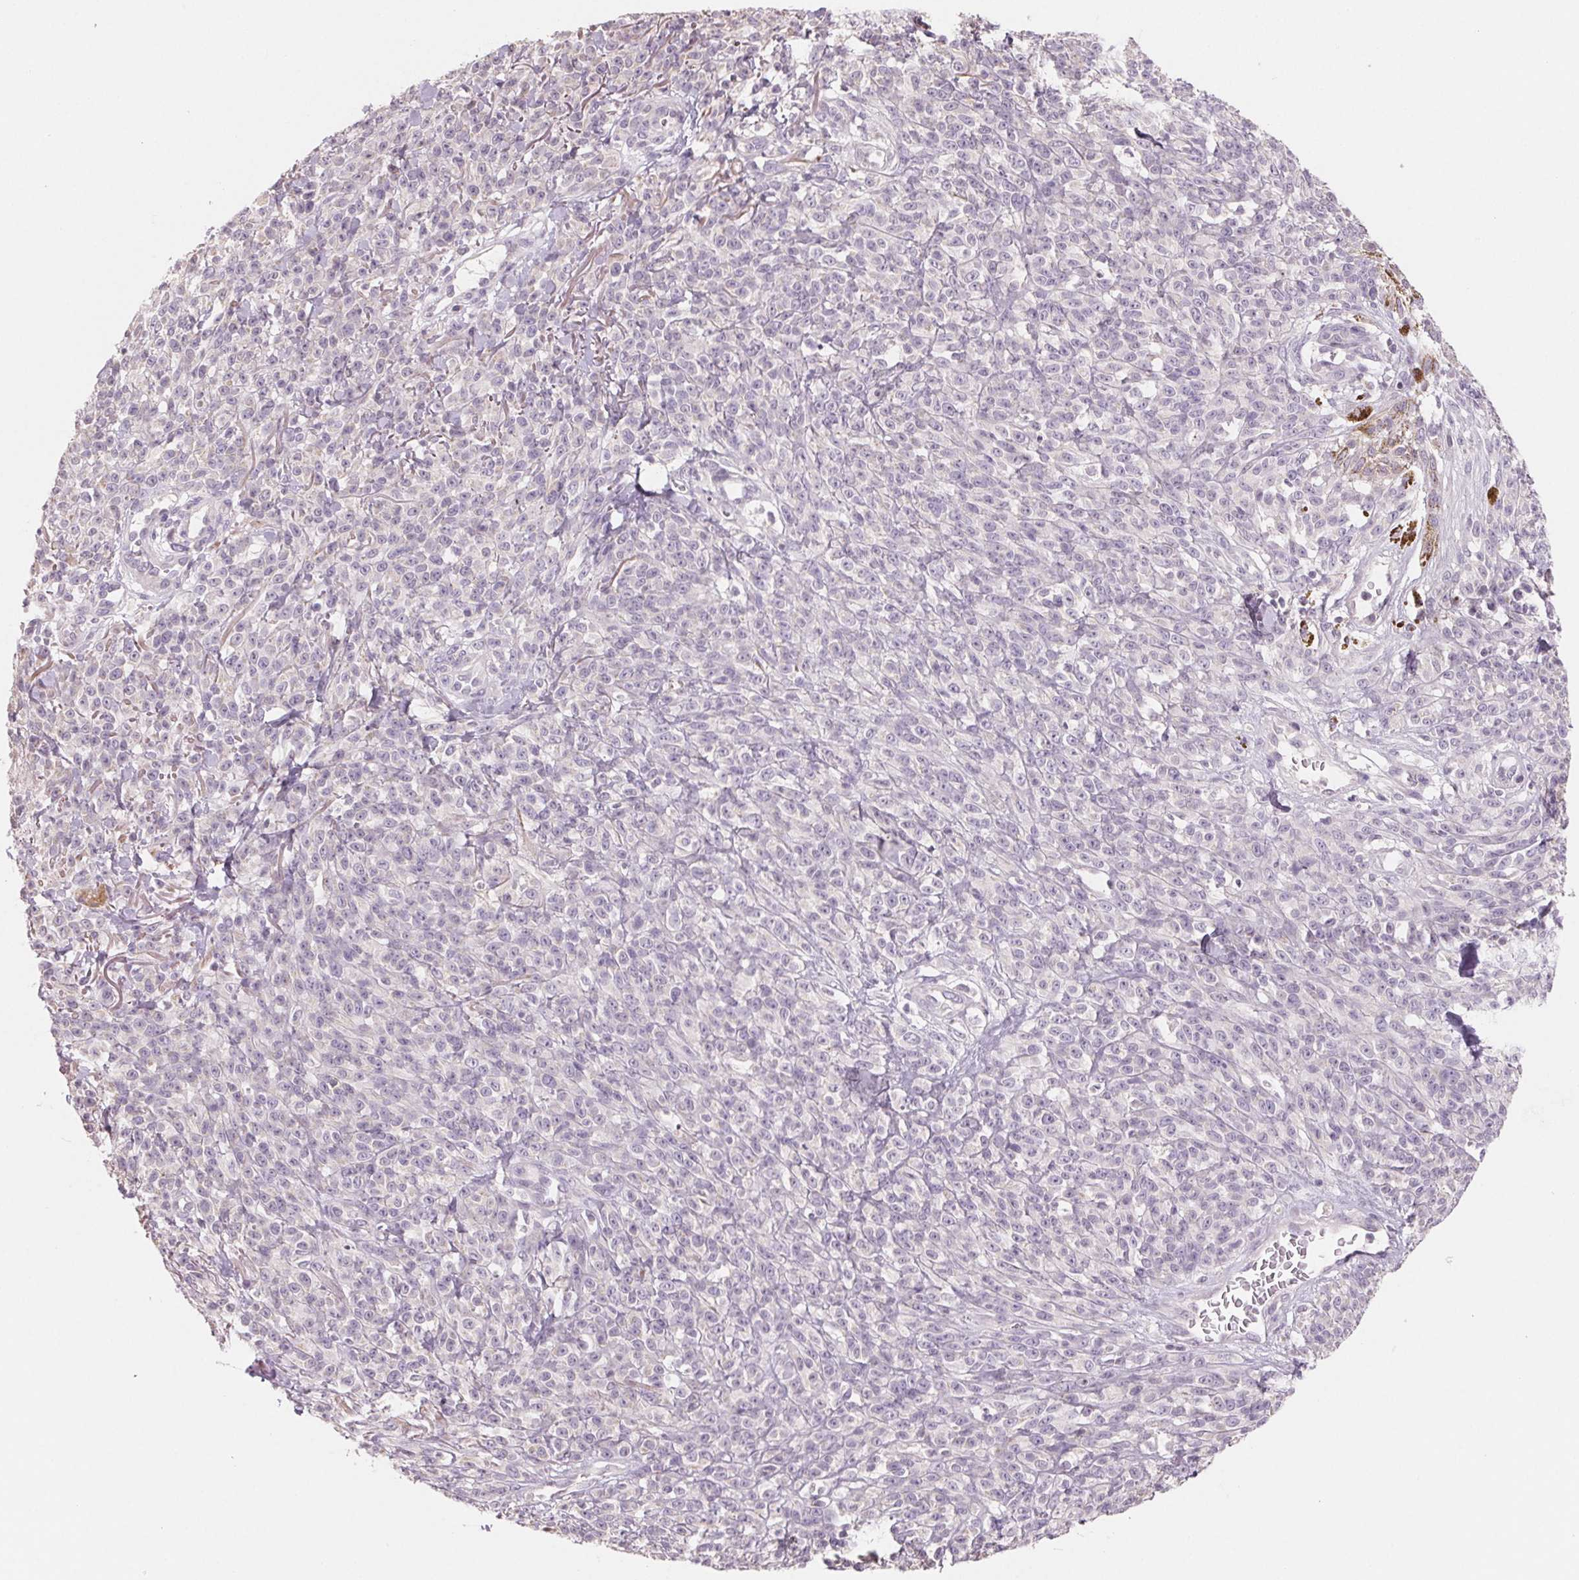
{"staining": {"intensity": "negative", "quantity": "none", "location": "none"}, "tissue": "melanoma", "cell_type": "Tumor cells", "image_type": "cancer", "snomed": [{"axis": "morphology", "description": "Malignant melanoma, NOS"}, {"axis": "topography", "description": "Skin"}, {"axis": "topography", "description": "Skin of trunk"}], "caption": "Immunohistochemical staining of human malignant melanoma reveals no significant positivity in tumor cells.", "gene": "VTCN1", "patient": {"sex": "male", "age": 74}}